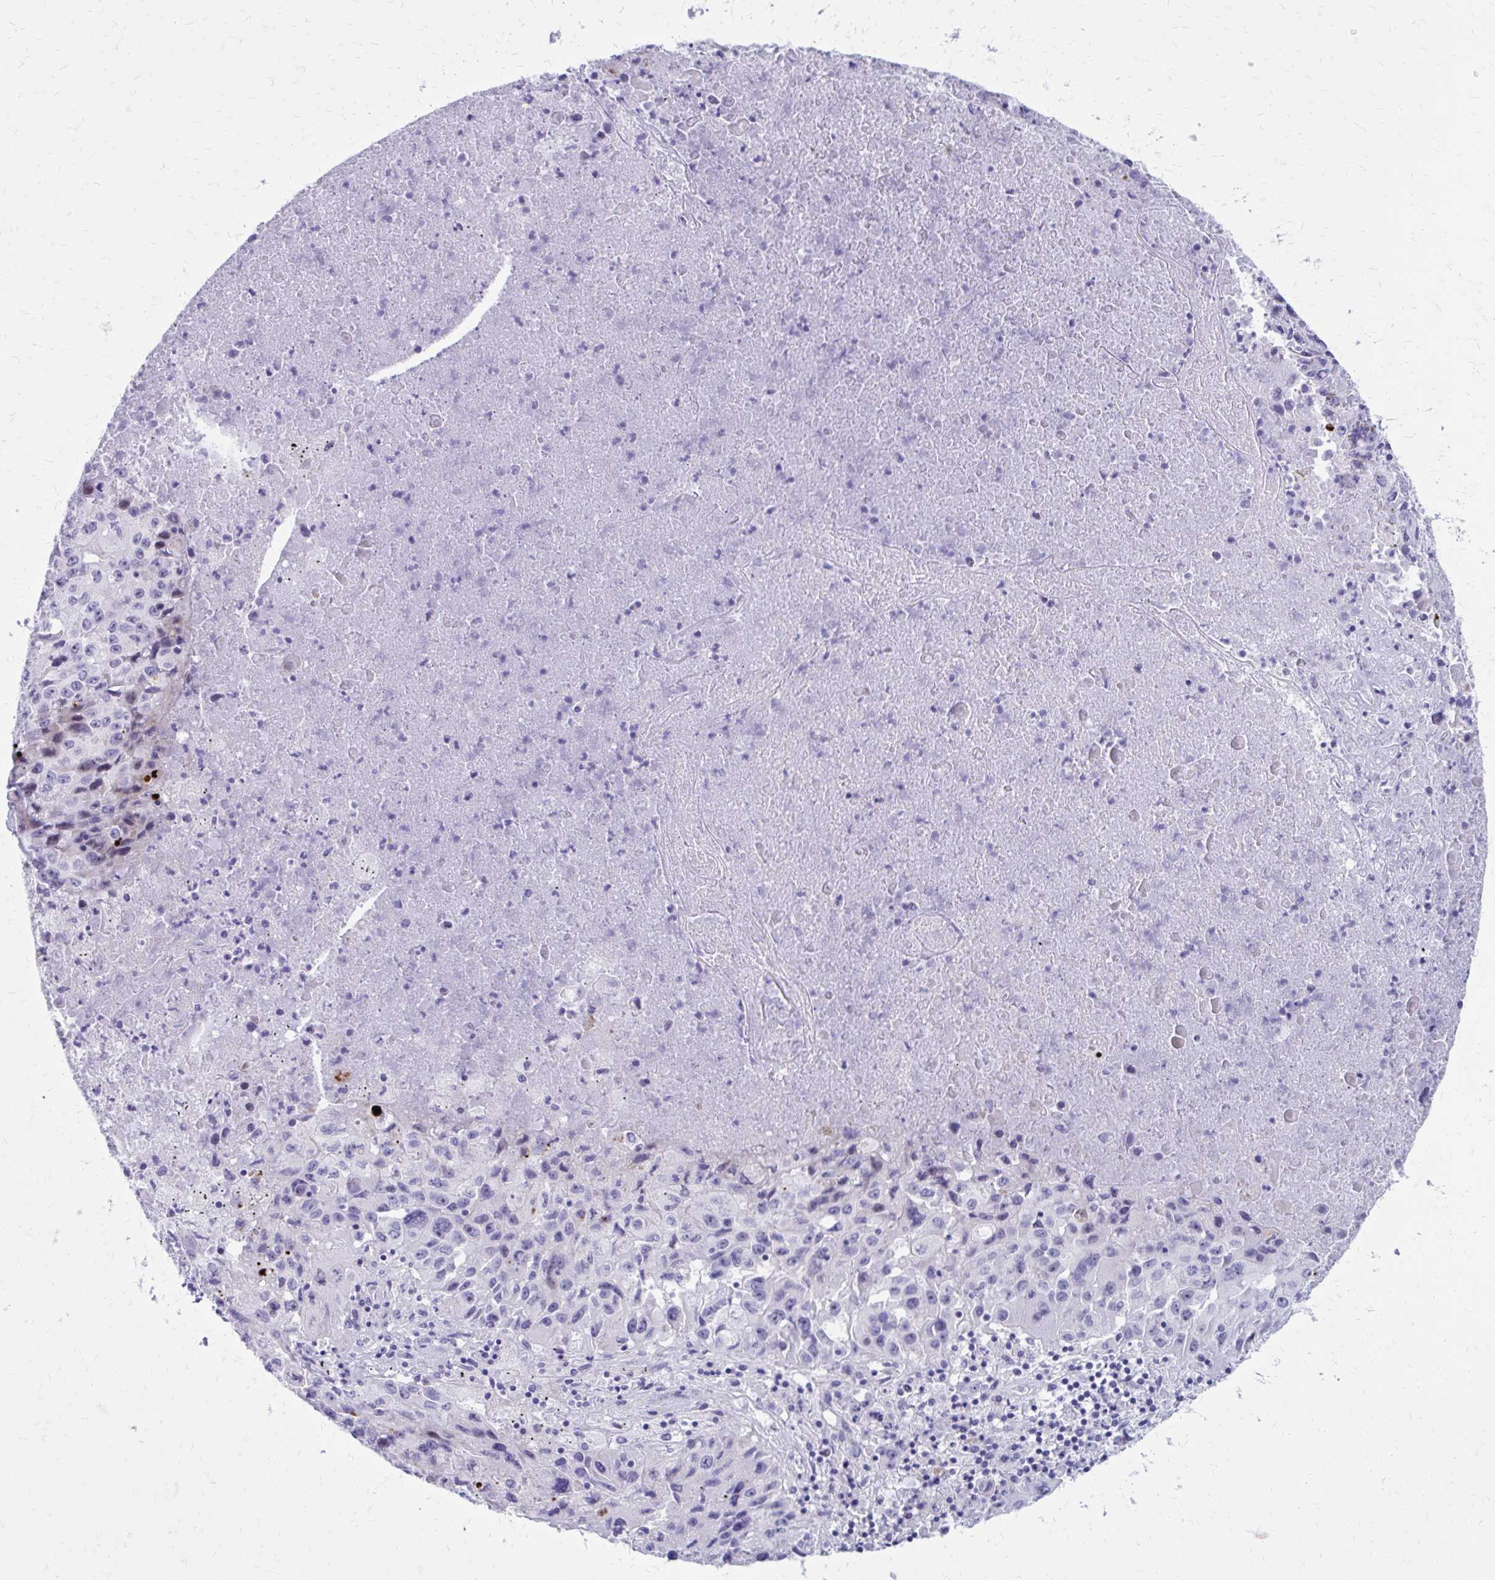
{"staining": {"intensity": "negative", "quantity": "none", "location": "none"}, "tissue": "lung cancer", "cell_type": "Tumor cells", "image_type": "cancer", "snomed": [{"axis": "morphology", "description": "Squamous cell carcinoma, NOS"}, {"axis": "topography", "description": "Lung"}], "caption": "Tumor cells show no significant expression in squamous cell carcinoma (lung).", "gene": "LCN15", "patient": {"sex": "male", "age": 63}}